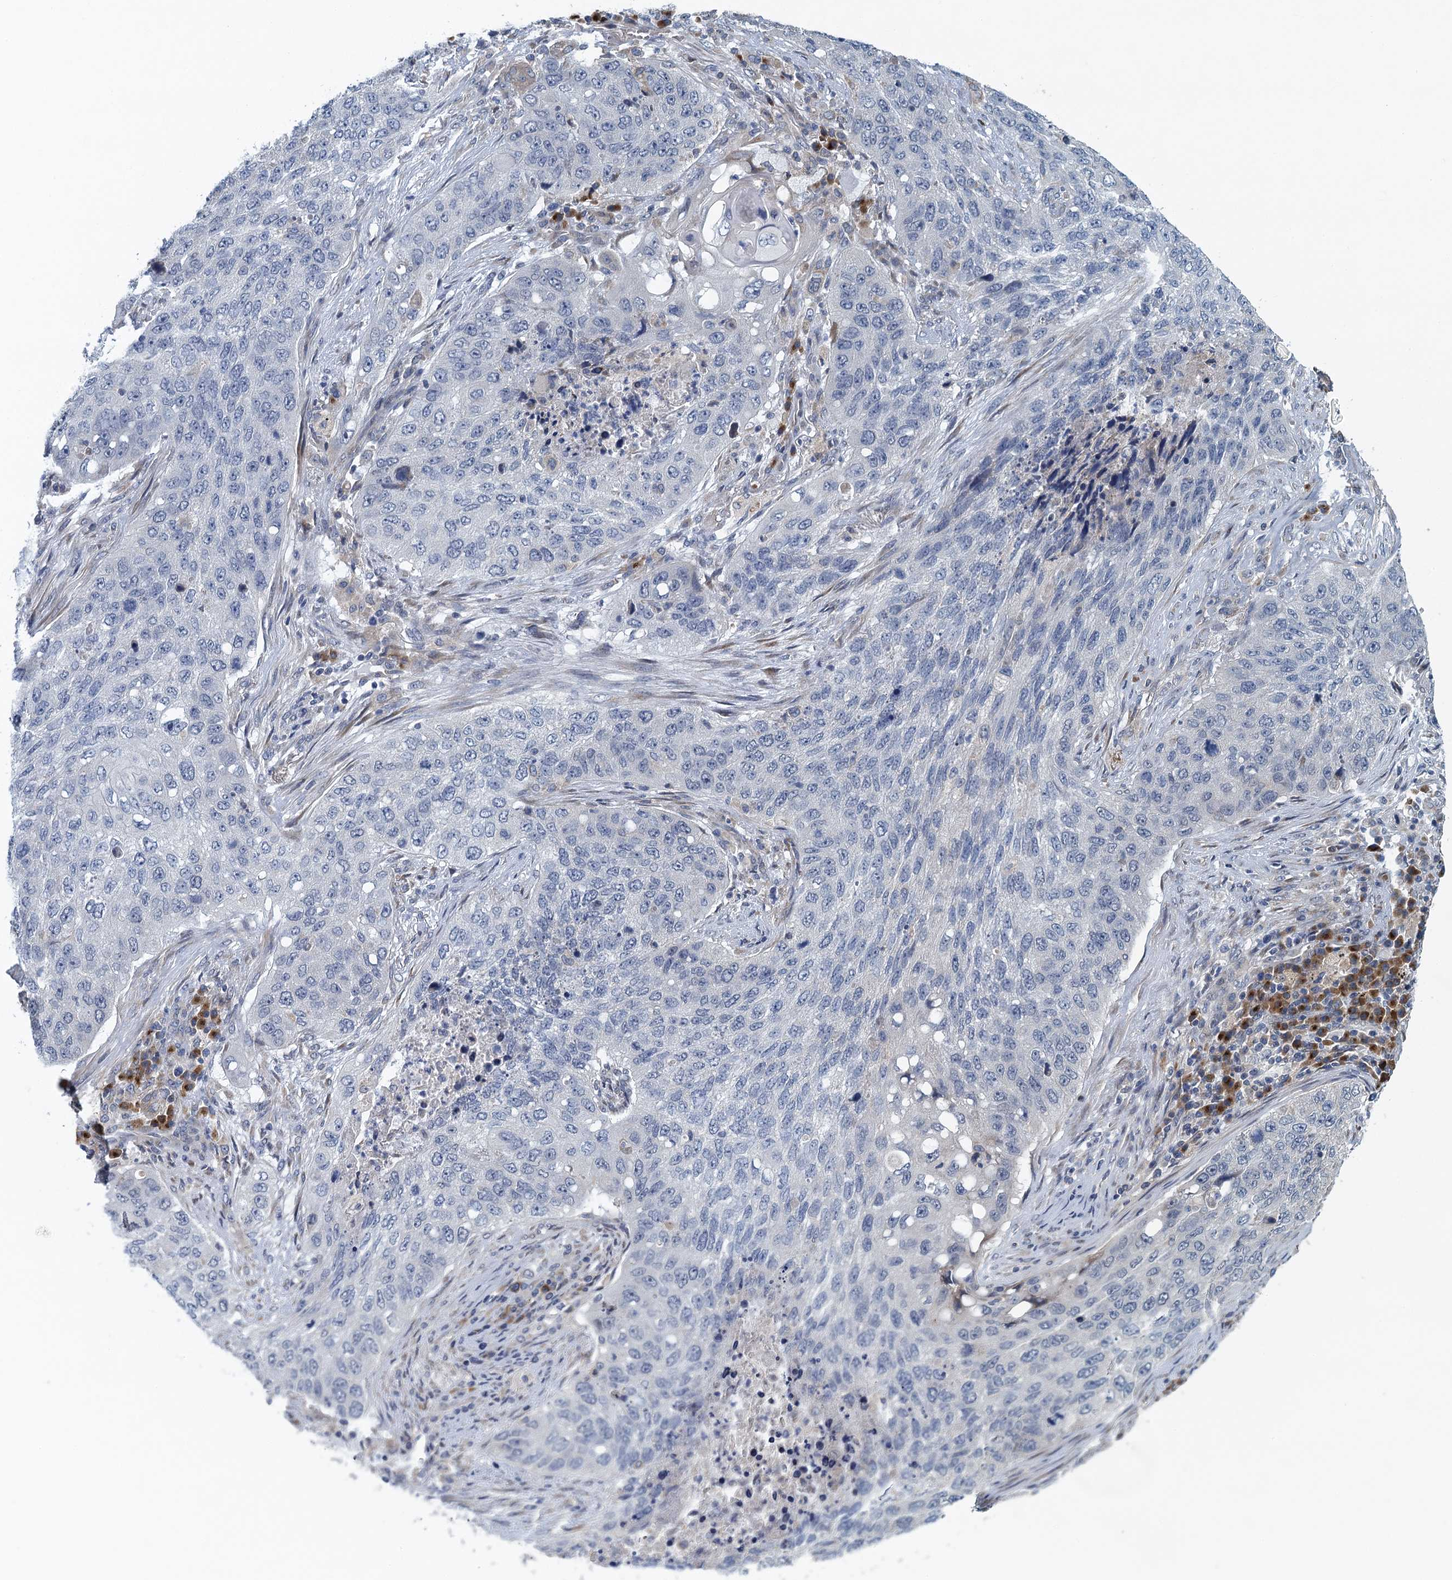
{"staining": {"intensity": "negative", "quantity": "none", "location": "none"}, "tissue": "lung cancer", "cell_type": "Tumor cells", "image_type": "cancer", "snomed": [{"axis": "morphology", "description": "Squamous cell carcinoma, NOS"}, {"axis": "topography", "description": "Lung"}], "caption": "Tumor cells show no significant protein expression in squamous cell carcinoma (lung). (Brightfield microscopy of DAB IHC at high magnification).", "gene": "ALG2", "patient": {"sex": "female", "age": 63}}